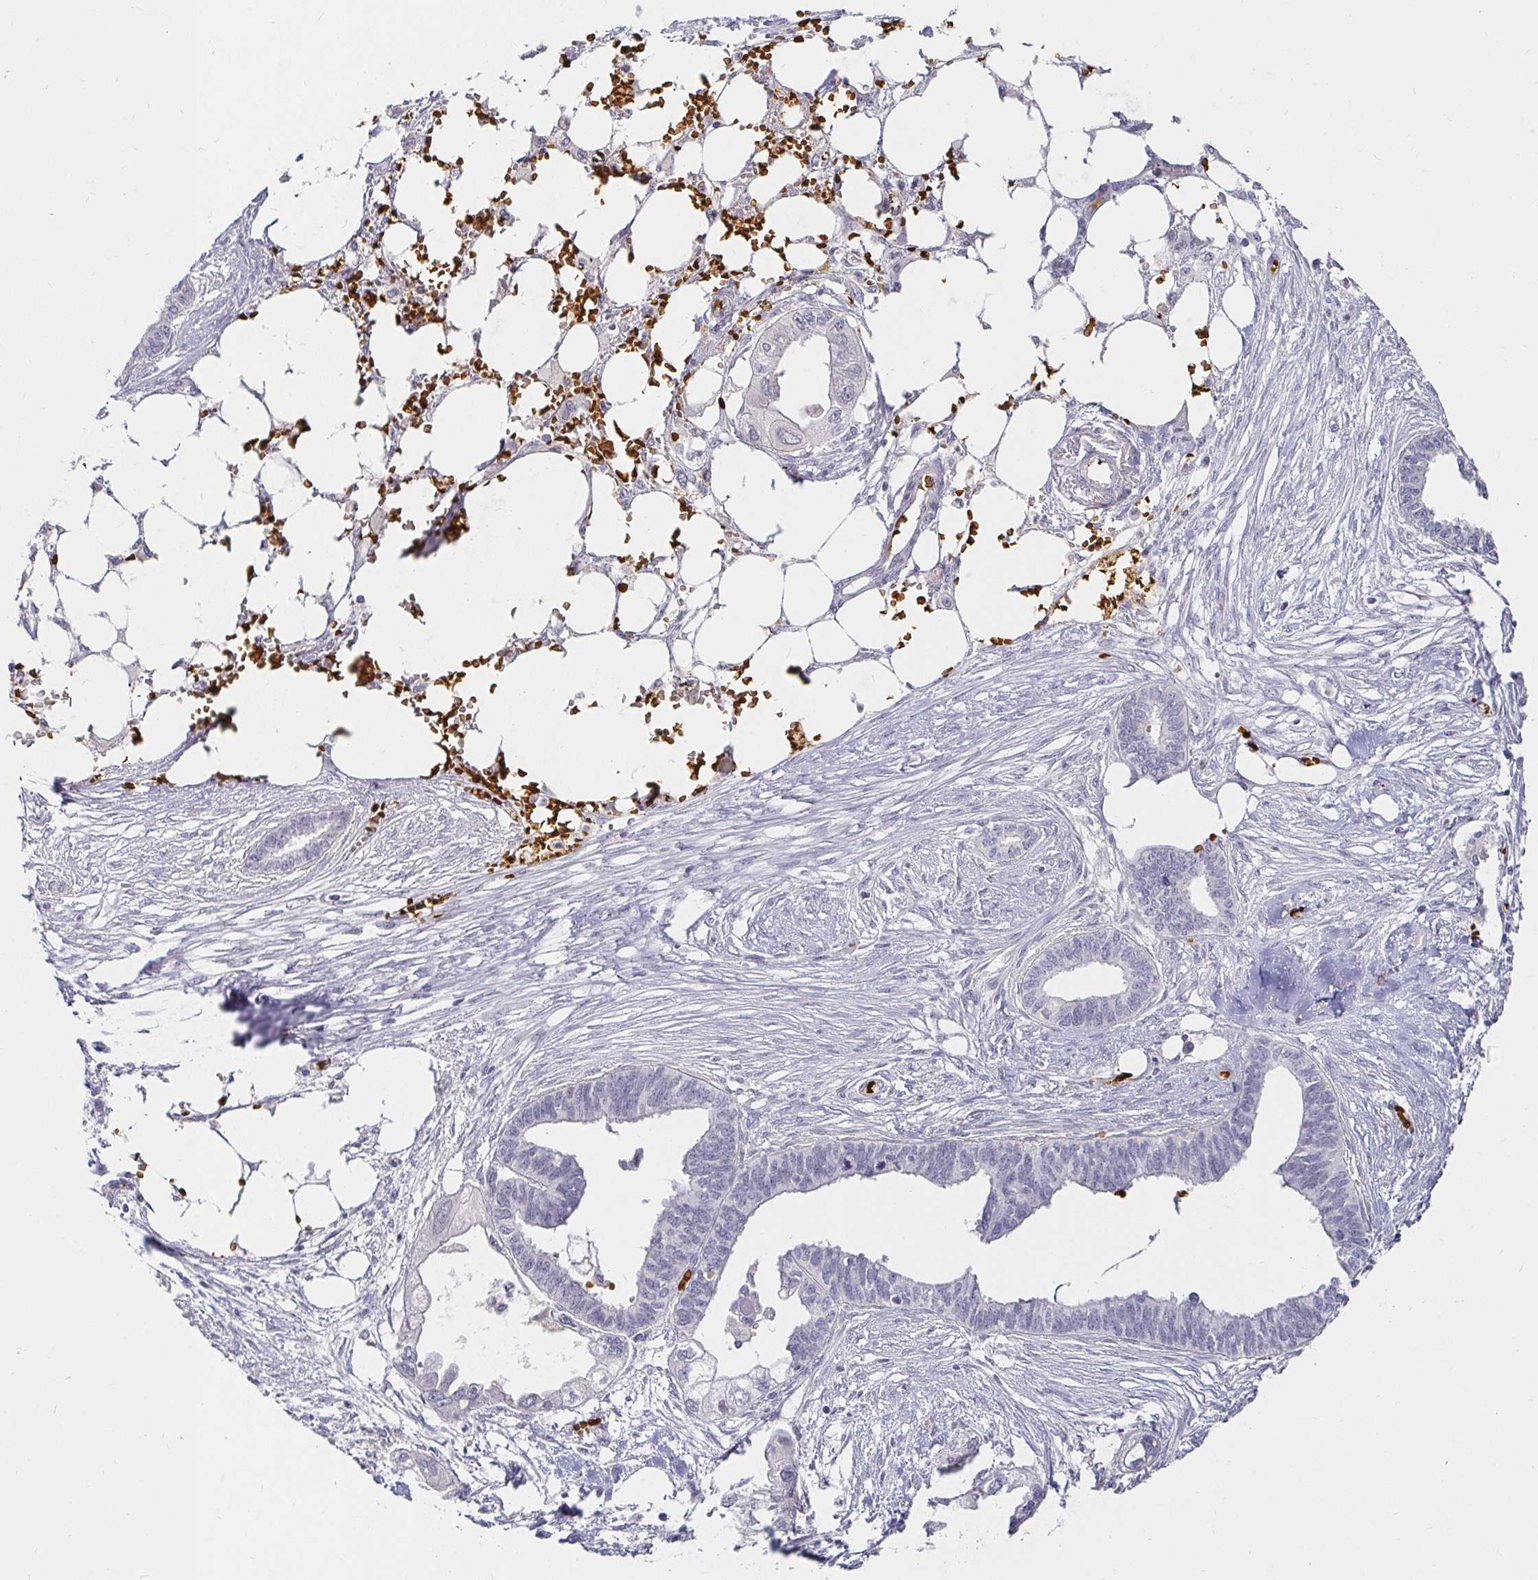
{"staining": {"intensity": "negative", "quantity": "none", "location": "none"}, "tissue": "endometrial cancer", "cell_type": "Tumor cells", "image_type": "cancer", "snomed": [{"axis": "morphology", "description": "Adenocarcinoma, NOS"}, {"axis": "morphology", "description": "Adenocarcinoma, metastatic, NOS"}, {"axis": "topography", "description": "Adipose tissue"}, {"axis": "topography", "description": "Endometrium"}], "caption": "Tumor cells are negative for protein expression in human endometrial cancer (metastatic adenocarcinoma).", "gene": "FGF21", "patient": {"sex": "female", "age": 67}}